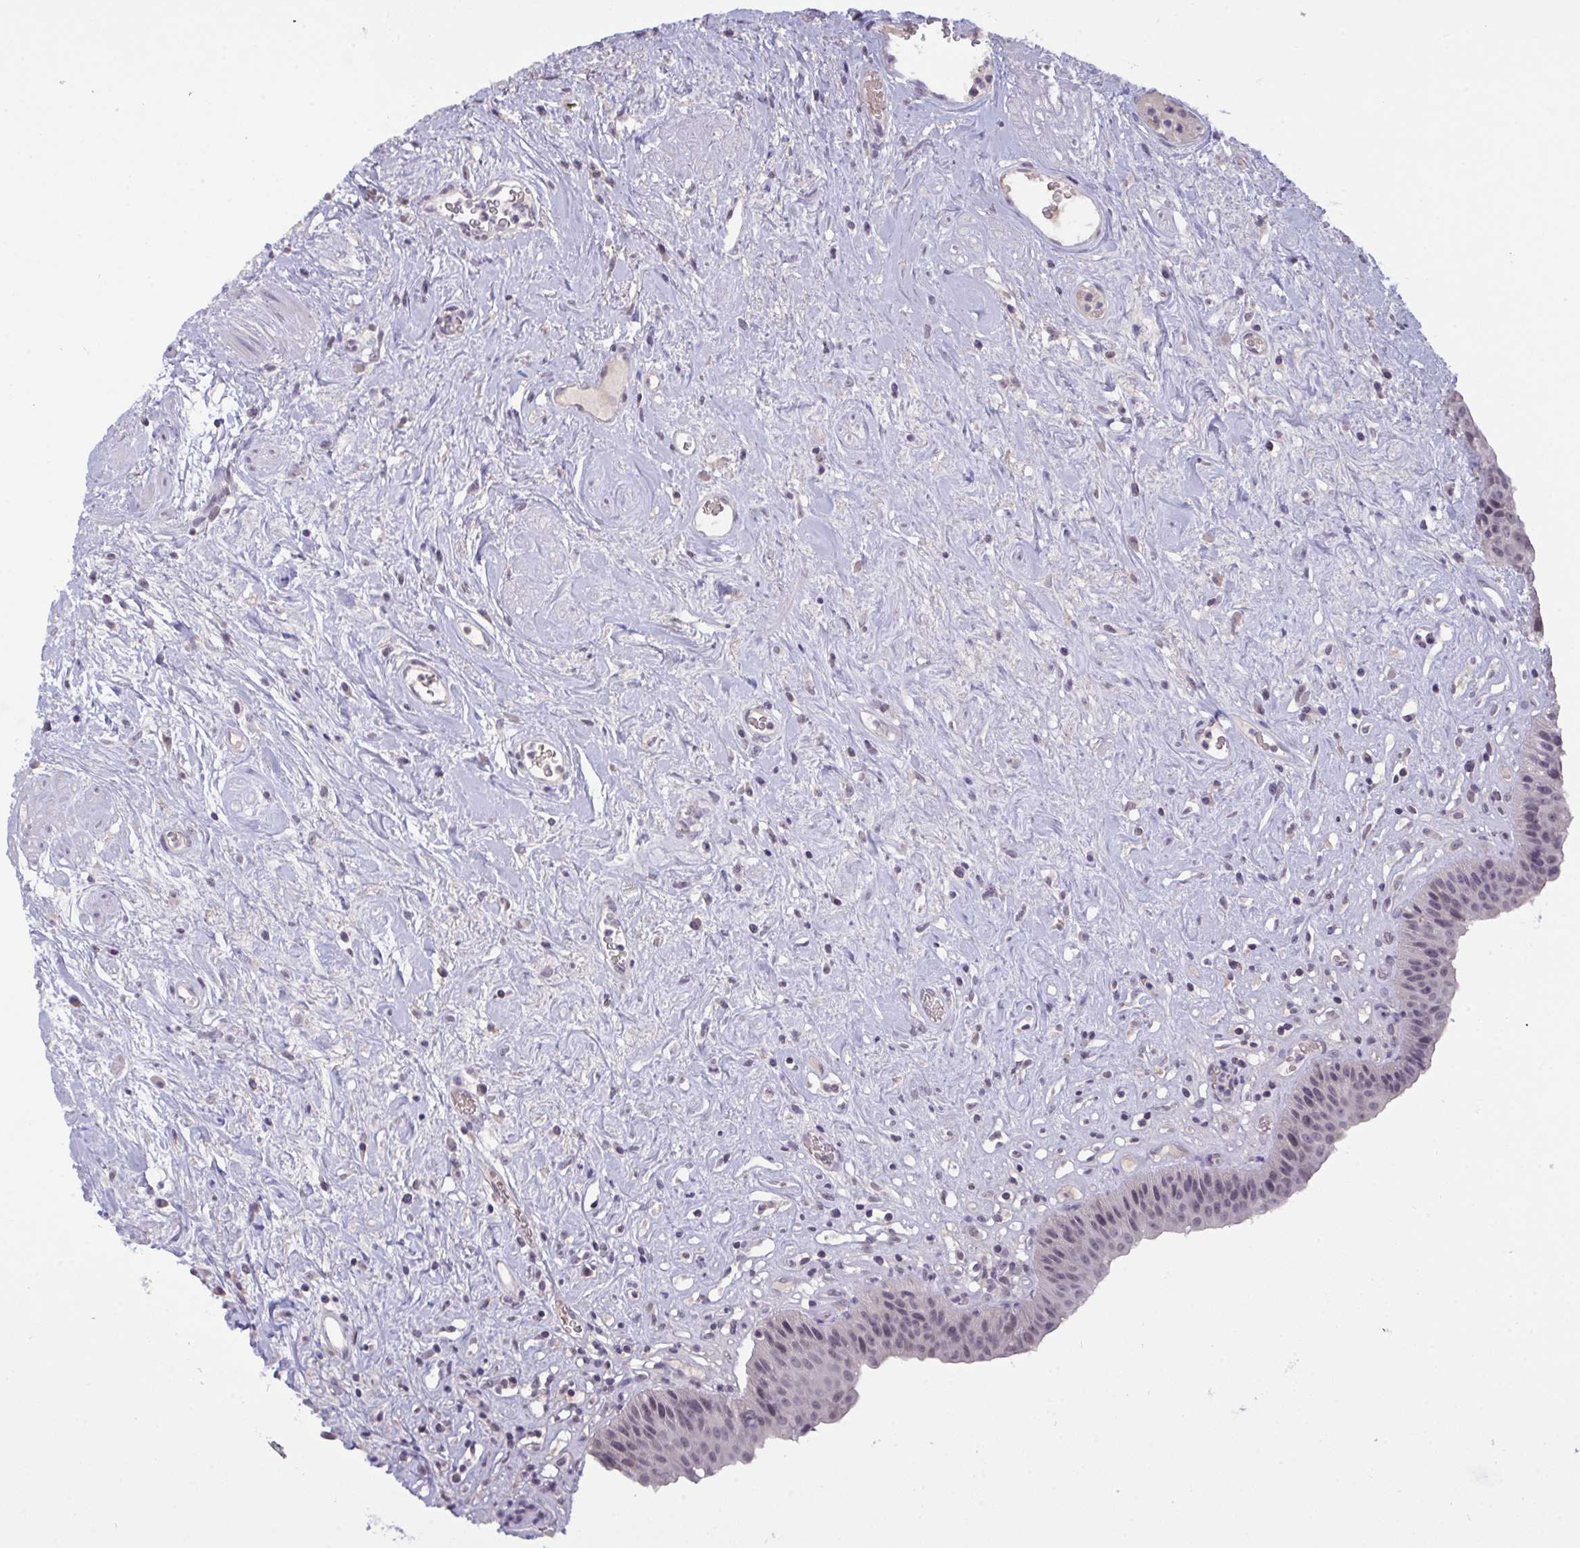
{"staining": {"intensity": "weak", "quantity": "<25%", "location": "nuclear"}, "tissue": "urinary bladder", "cell_type": "Urothelial cells", "image_type": "normal", "snomed": [{"axis": "morphology", "description": "Normal tissue, NOS"}, {"axis": "topography", "description": "Urinary bladder"}], "caption": "Image shows no protein staining in urothelial cells of unremarkable urinary bladder.", "gene": "ZNF784", "patient": {"sex": "female", "age": 56}}